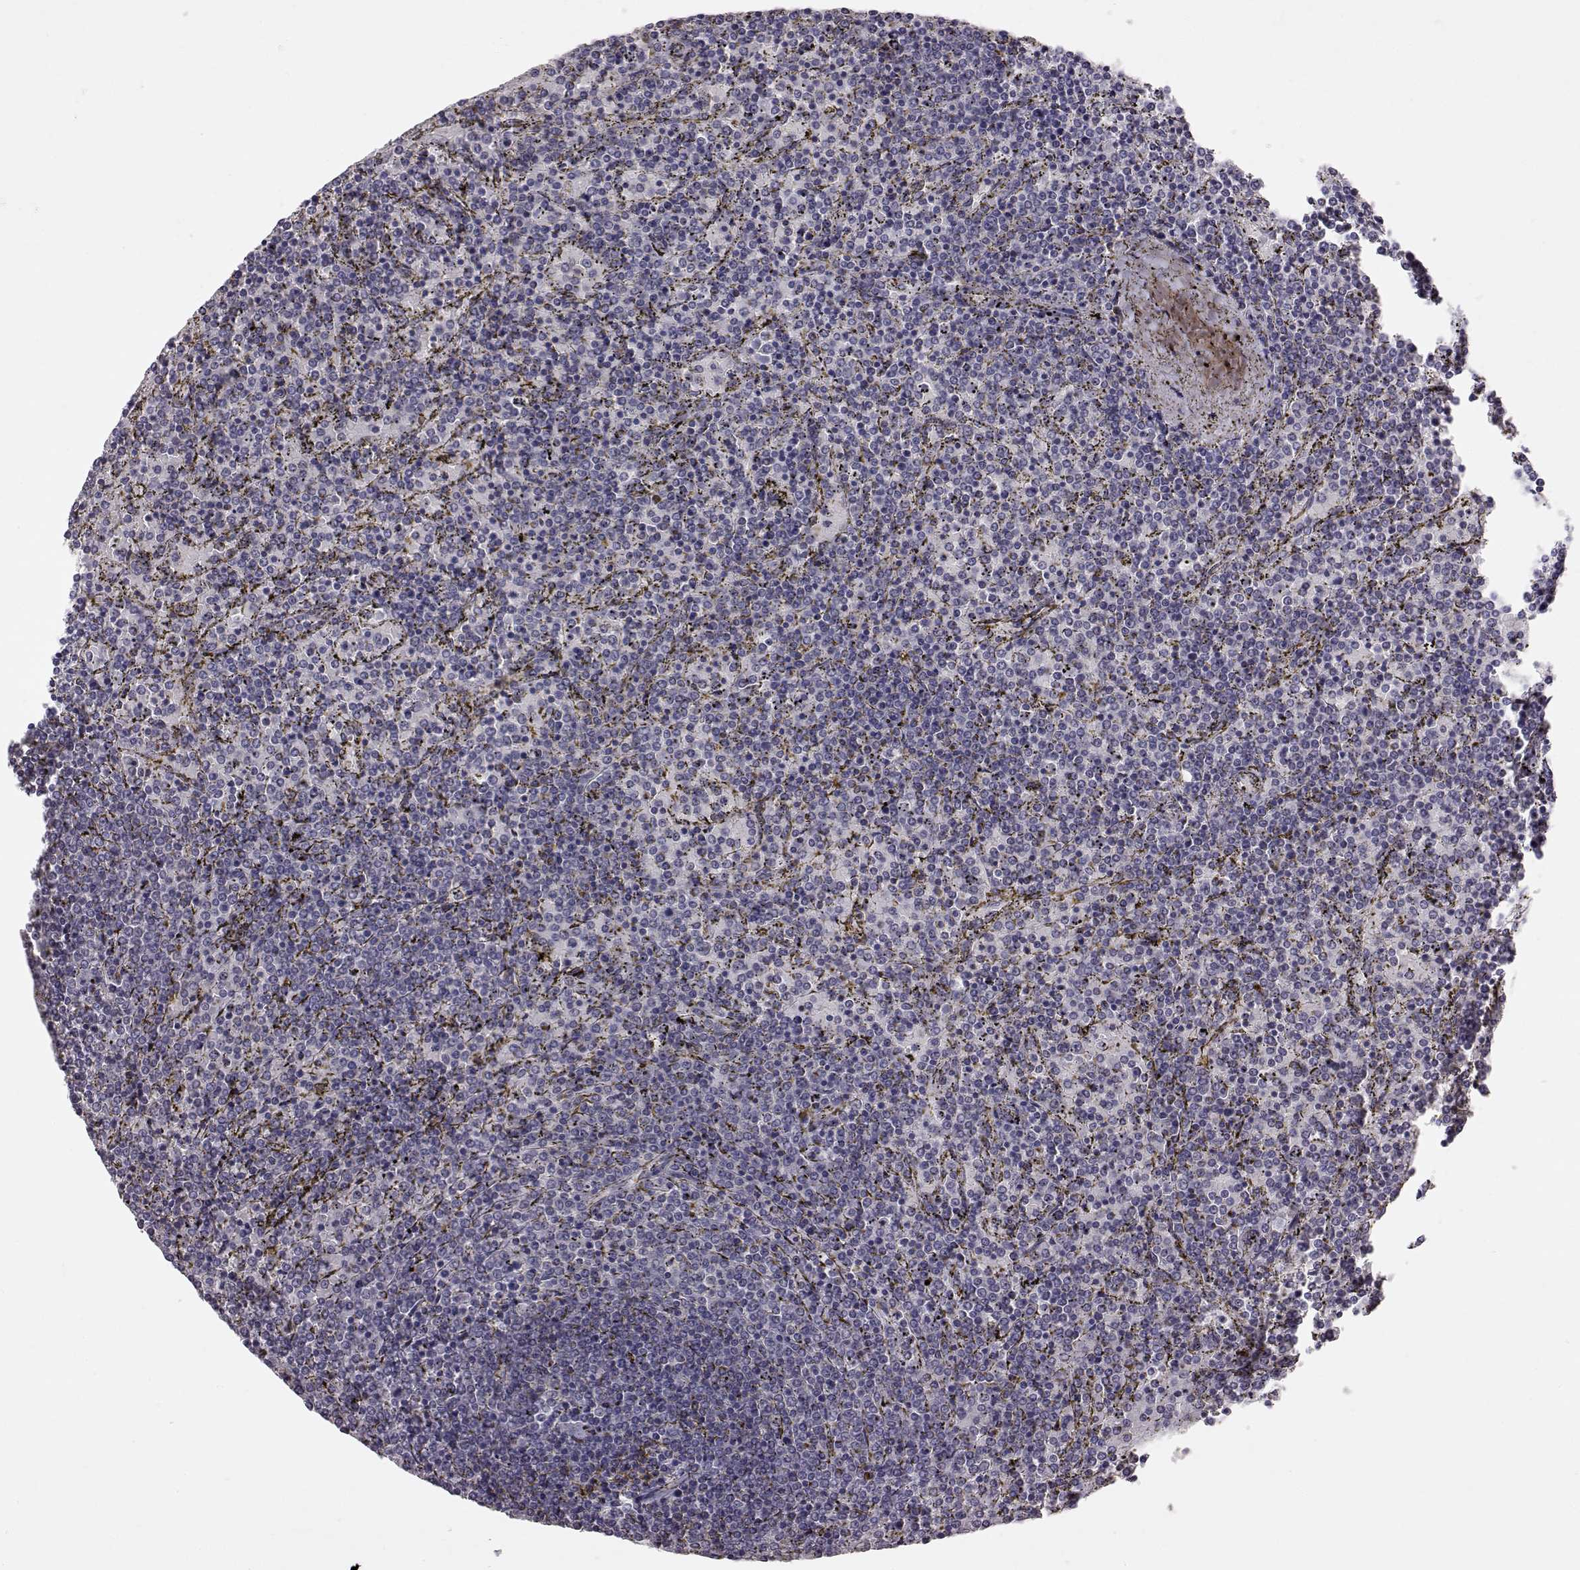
{"staining": {"intensity": "negative", "quantity": "none", "location": "none"}, "tissue": "lymphoma", "cell_type": "Tumor cells", "image_type": "cancer", "snomed": [{"axis": "morphology", "description": "Malignant lymphoma, non-Hodgkin's type, Low grade"}, {"axis": "topography", "description": "Spleen"}], "caption": "Low-grade malignant lymphoma, non-Hodgkin's type was stained to show a protein in brown. There is no significant staining in tumor cells.", "gene": "C10orf62", "patient": {"sex": "female", "age": 77}}